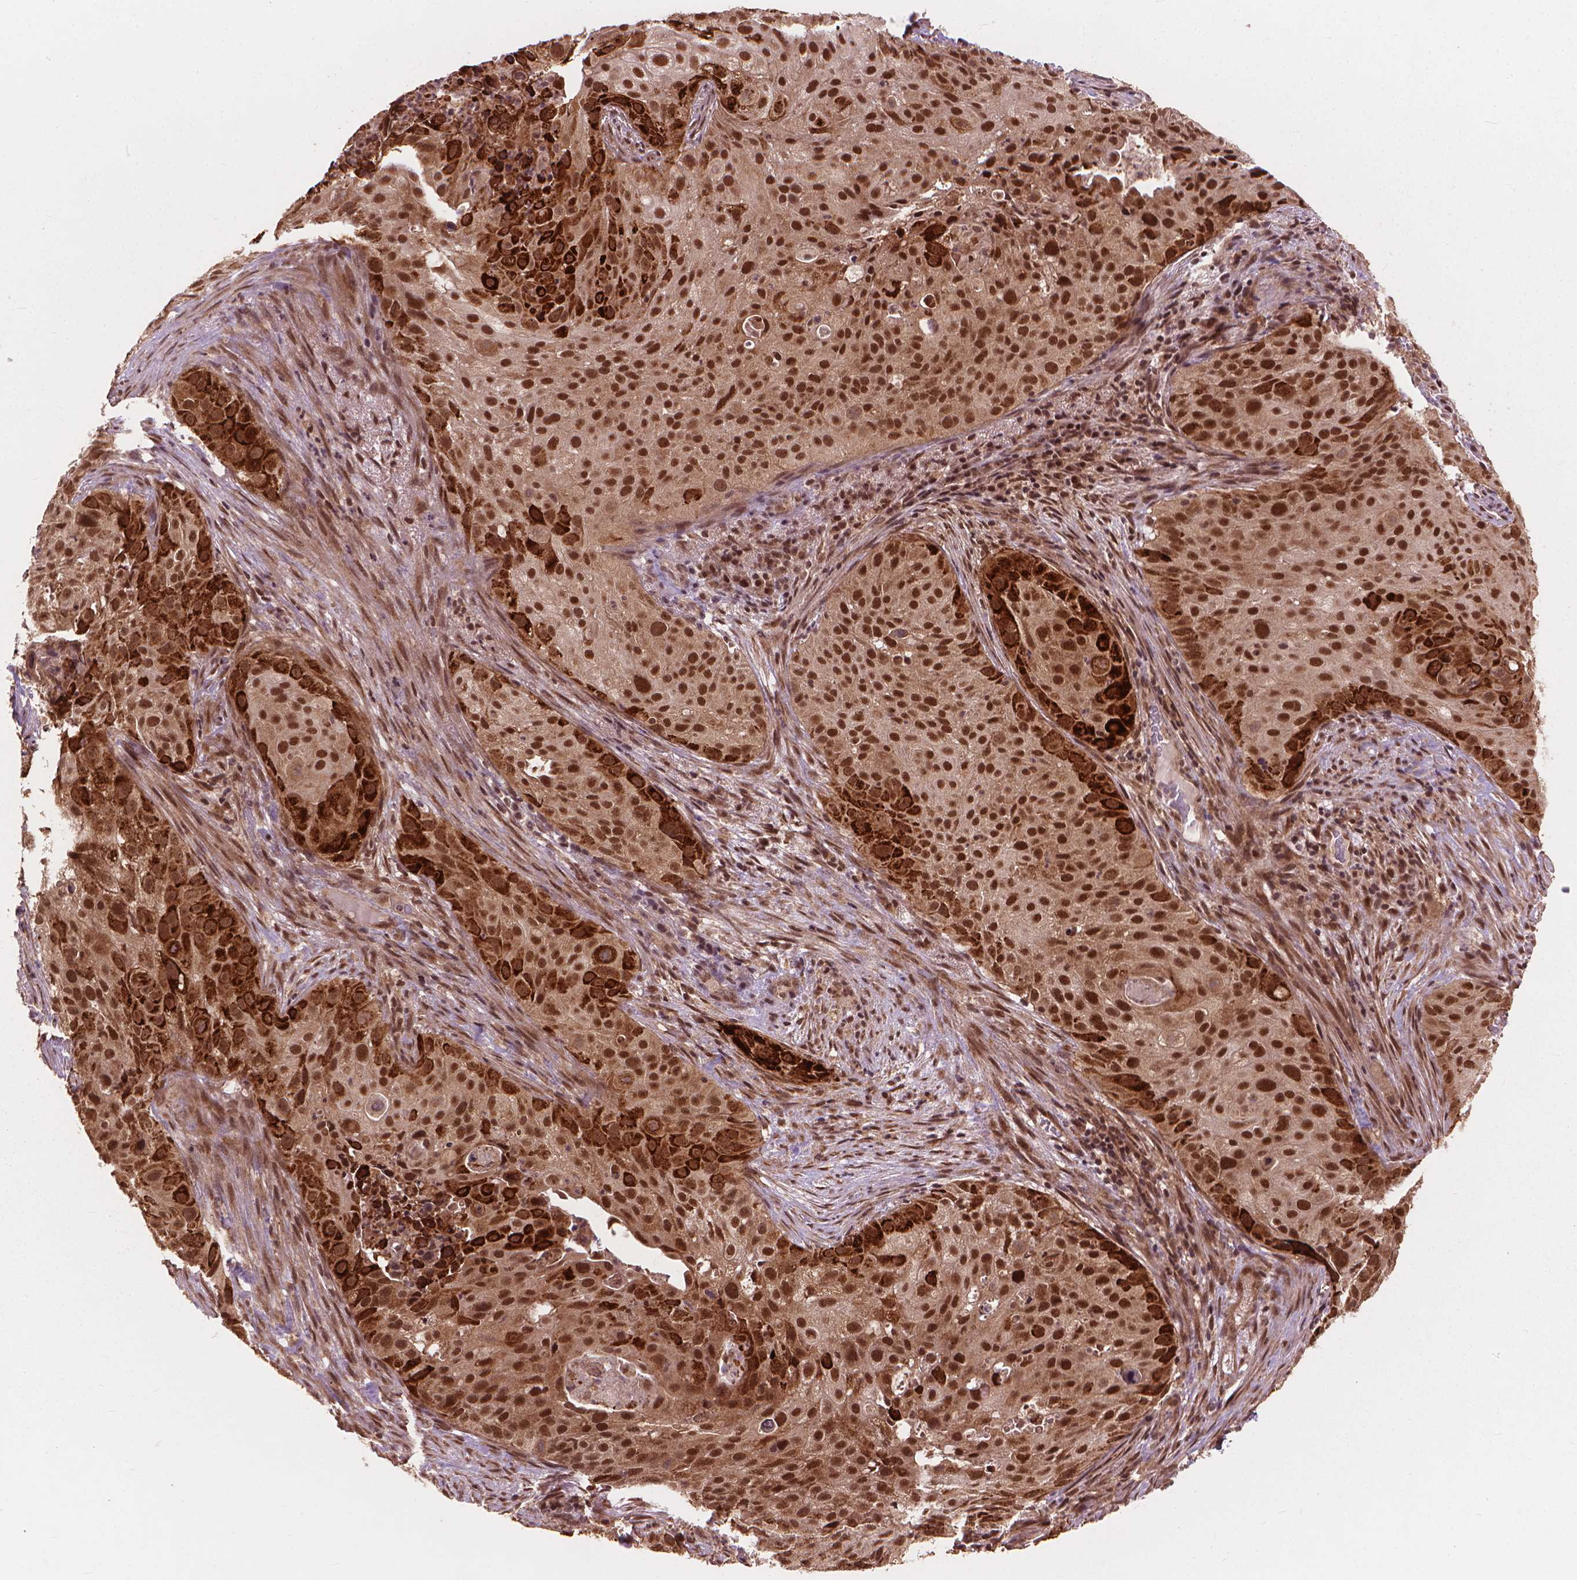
{"staining": {"intensity": "moderate", "quantity": ">75%", "location": "nuclear"}, "tissue": "cervical cancer", "cell_type": "Tumor cells", "image_type": "cancer", "snomed": [{"axis": "morphology", "description": "Squamous cell carcinoma, NOS"}, {"axis": "topography", "description": "Cervix"}], "caption": "Human cervical cancer (squamous cell carcinoma) stained for a protein (brown) shows moderate nuclear positive expression in approximately >75% of tumor cells.", "gene": "SSU72", "patient": {"sex": "female", "age": 38}}